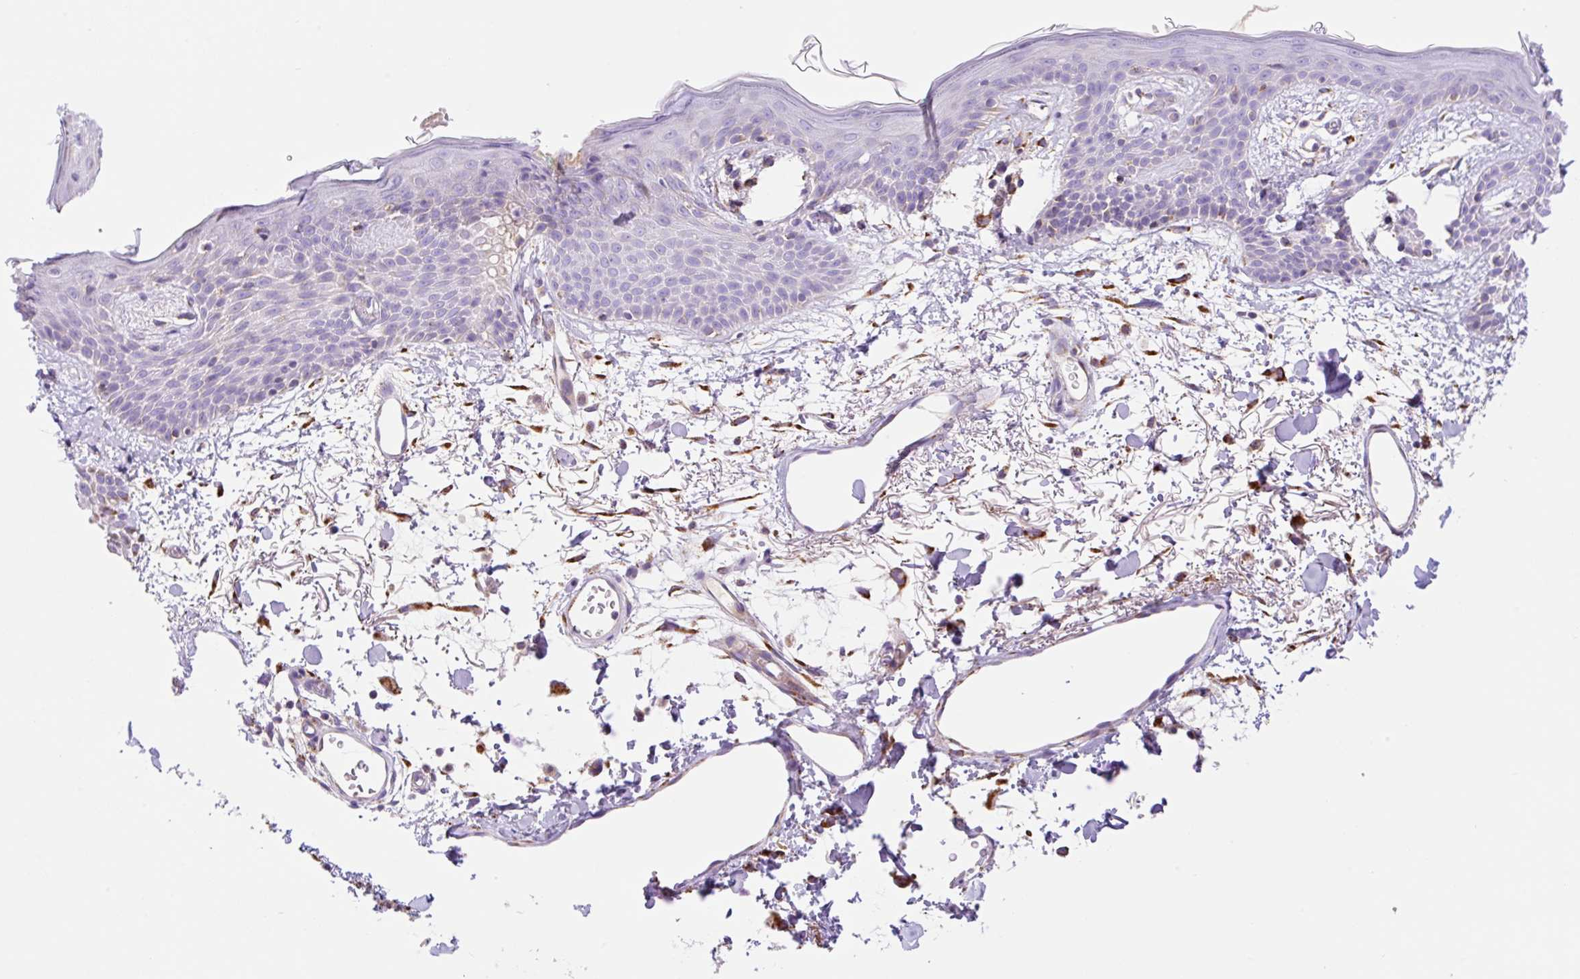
{"staining": {"intensity": "strong", "quantity": "<25%", "location": "cytoplasmic/membranous"}, "tissue": "skin", "cell_type": "Fibroblasts", "image_type": "normal", "snomed": [{"axis": "morphology", "description": "Normal tissue, NOS"}, {"axis": "topography", "description": "Skin"}], "caption": "Brown immunohistochemical staining in benign skin reveals strong cytoplasmic/membranous positivity in about <25% of fibroblasts. (IHC, brightfield microscopy, high magnification).", "gene": "ETNK2", "patient": {"sex": "male", "age": 79}}